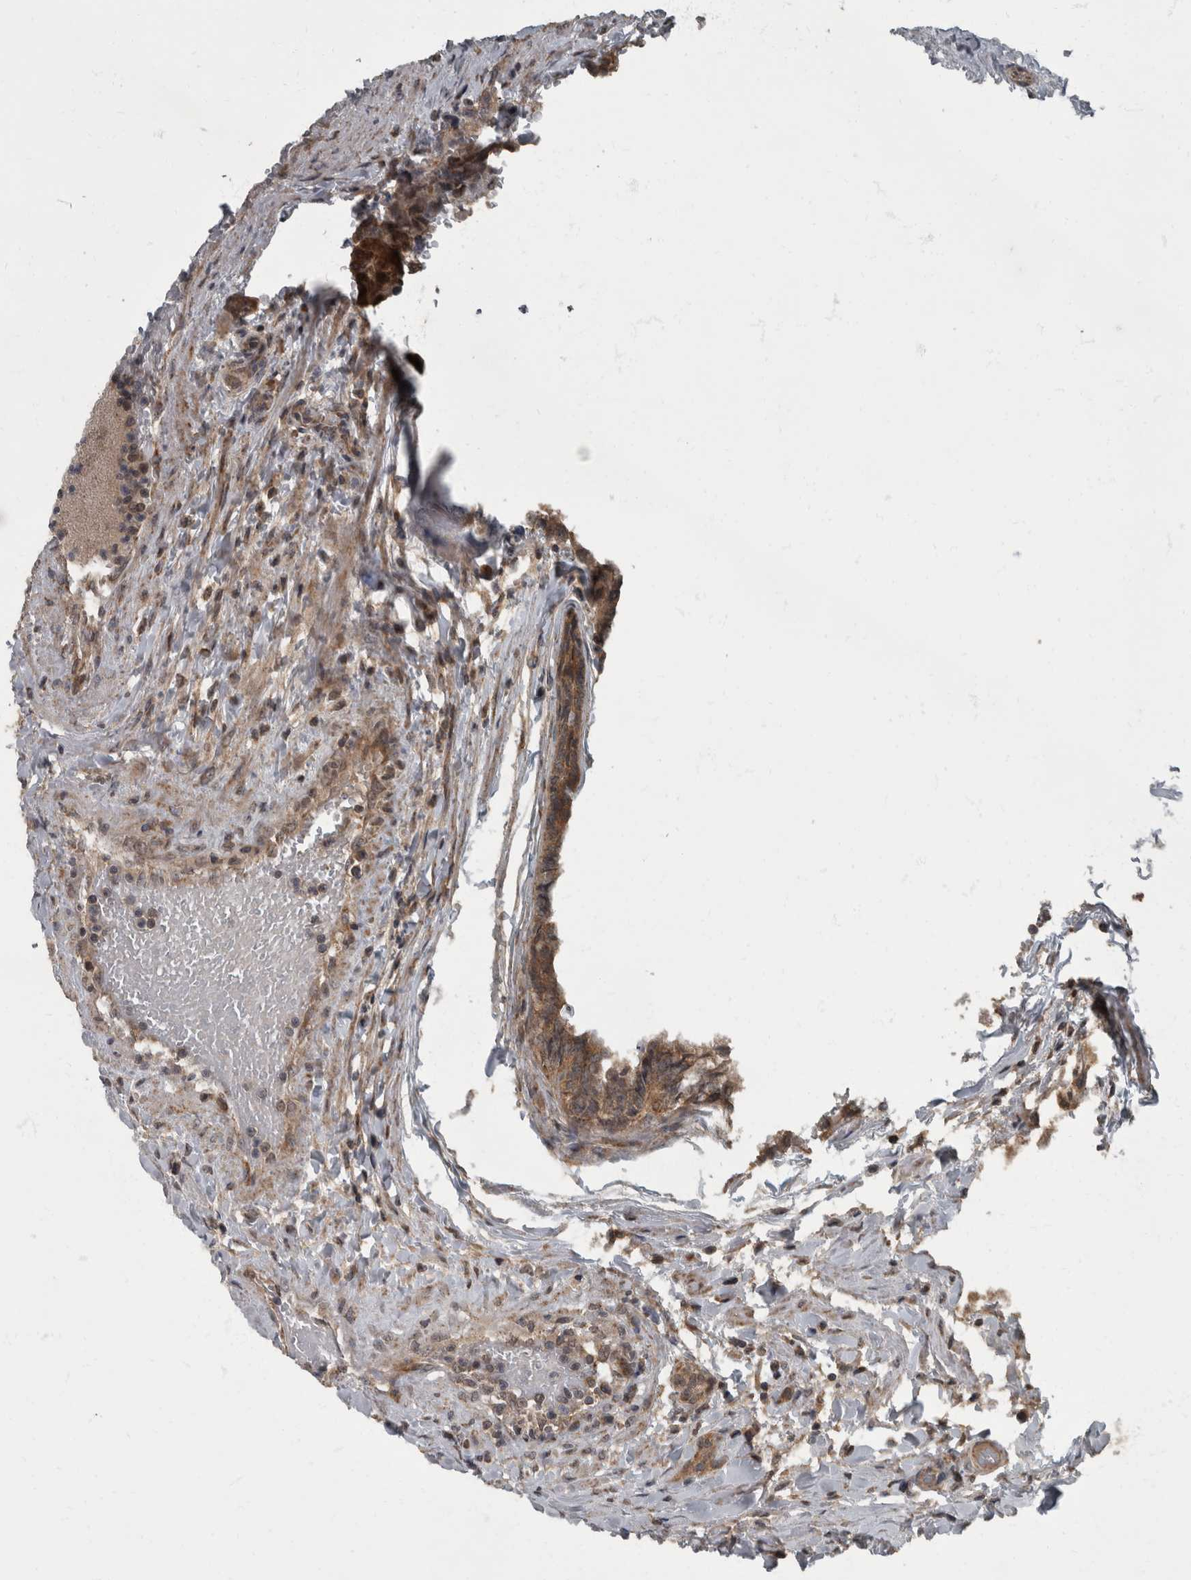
{"staining": {"intensity": "moderate", "quantity": ">75%", "location": "cytoplasmic/membranous"}, "tissue": "testis cancer", "cell_type": "Tumor cells", "image_type": "cancer", "snomed": [{"axis": "morphology", "description": "Carcinoma, Embryonal, NOS"}, {"axis": "topography", "description": "Testis"}], "caption": "High-magnification brightfield microscopy of embryonal carcinoma (testis) stained with DAB (brown) and counterstained with hematoxylin (blue). tumor cells exhibit moderate cytoplasmic/membranous staining is seen in about>75% of cells.", "gene": "RABGGTB", "patient": {"sex": "male", "age": 28}}